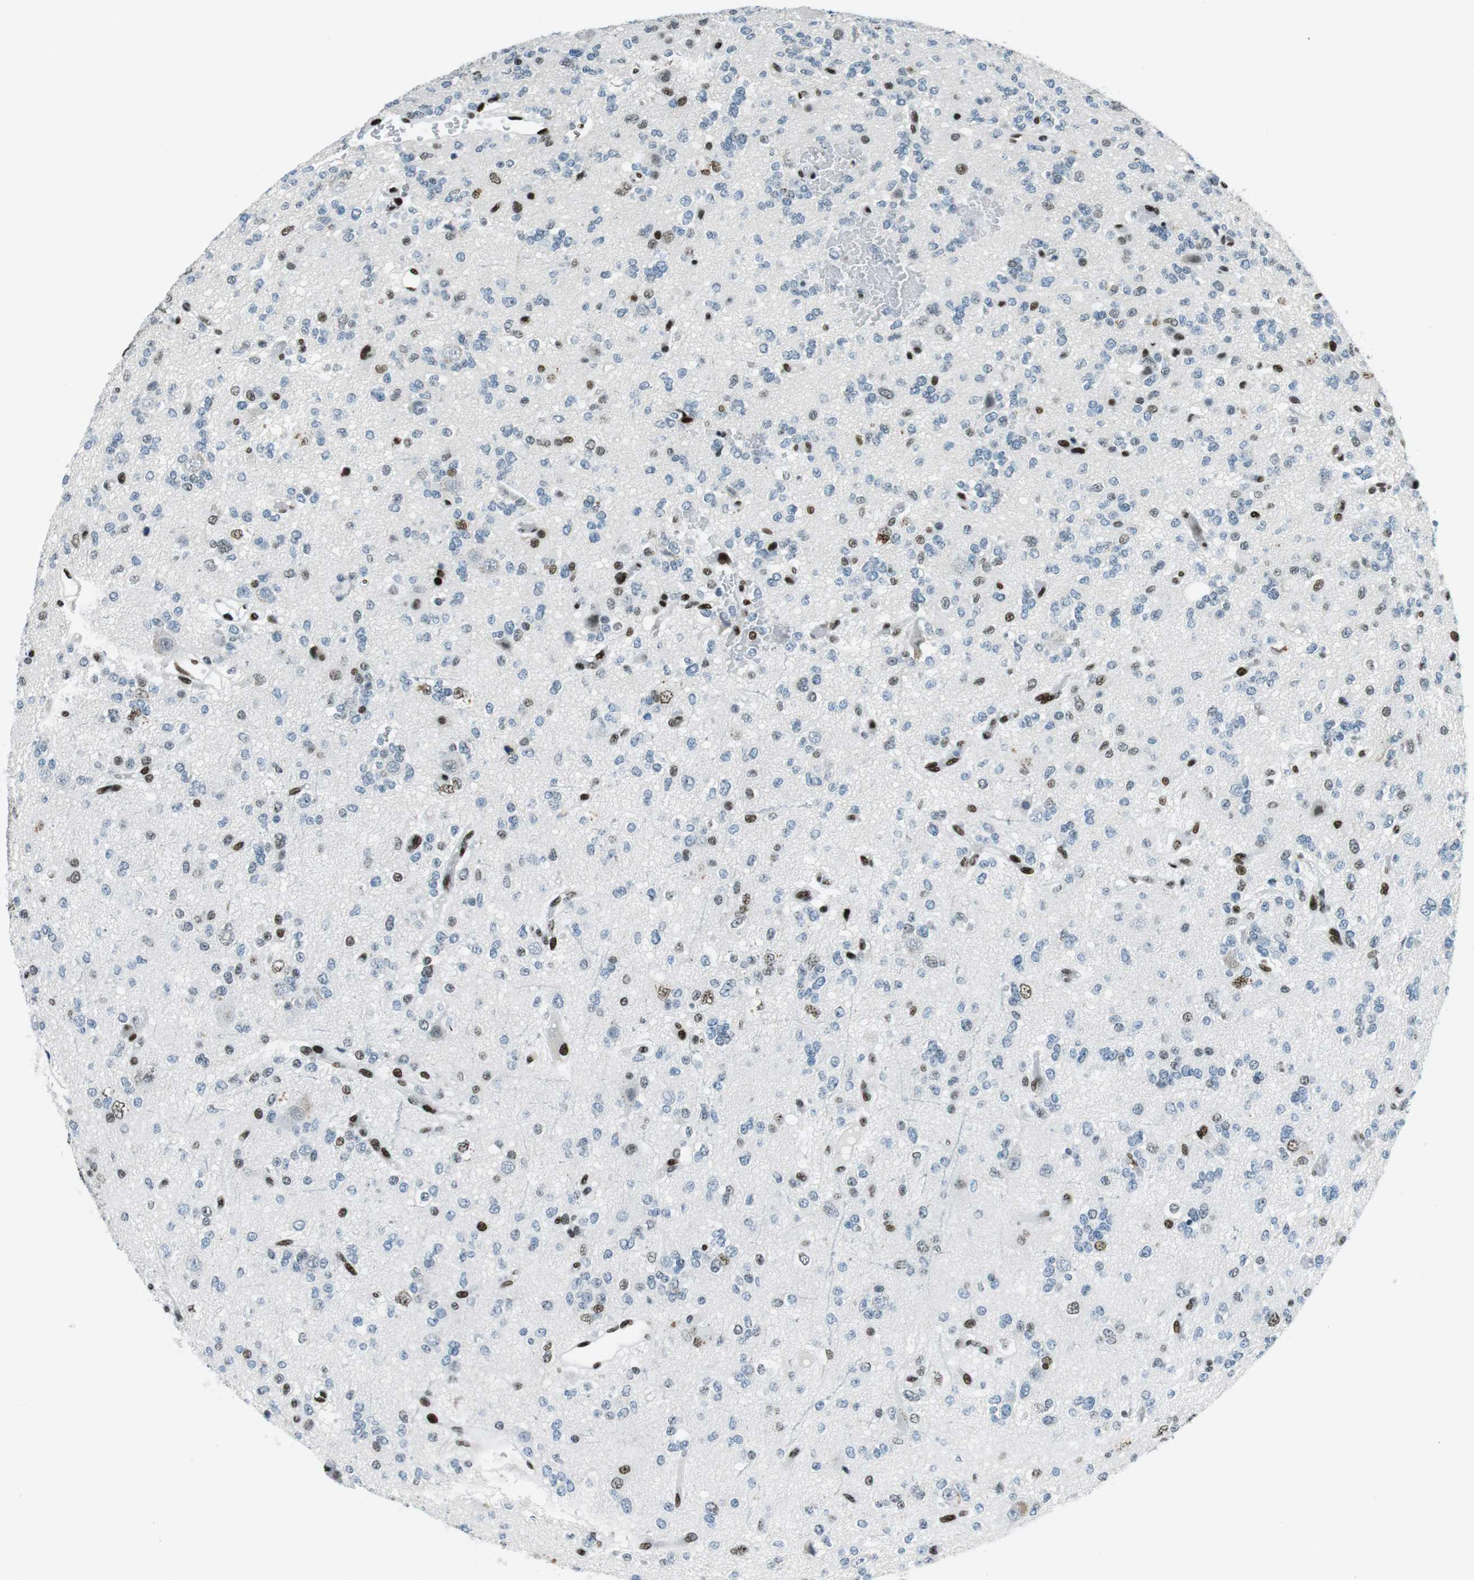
{"staining": {"intensity": "weak", "quantity": "<25%", "location": "nuclear"}, "tissue": "glioma", "cell_type": "Tumor cells", "image_type": "cancer", "snomed": [{"axis": "morphology", "description": "Glioma, malignant, Low grade"}, {"axis": "topography", "description": "Brain"}], "caption": "Tumor cells show no significant expression in malignant glioma (low-grade).", "gene": "PML", "patient": {"sex": "male", "age": 38}}